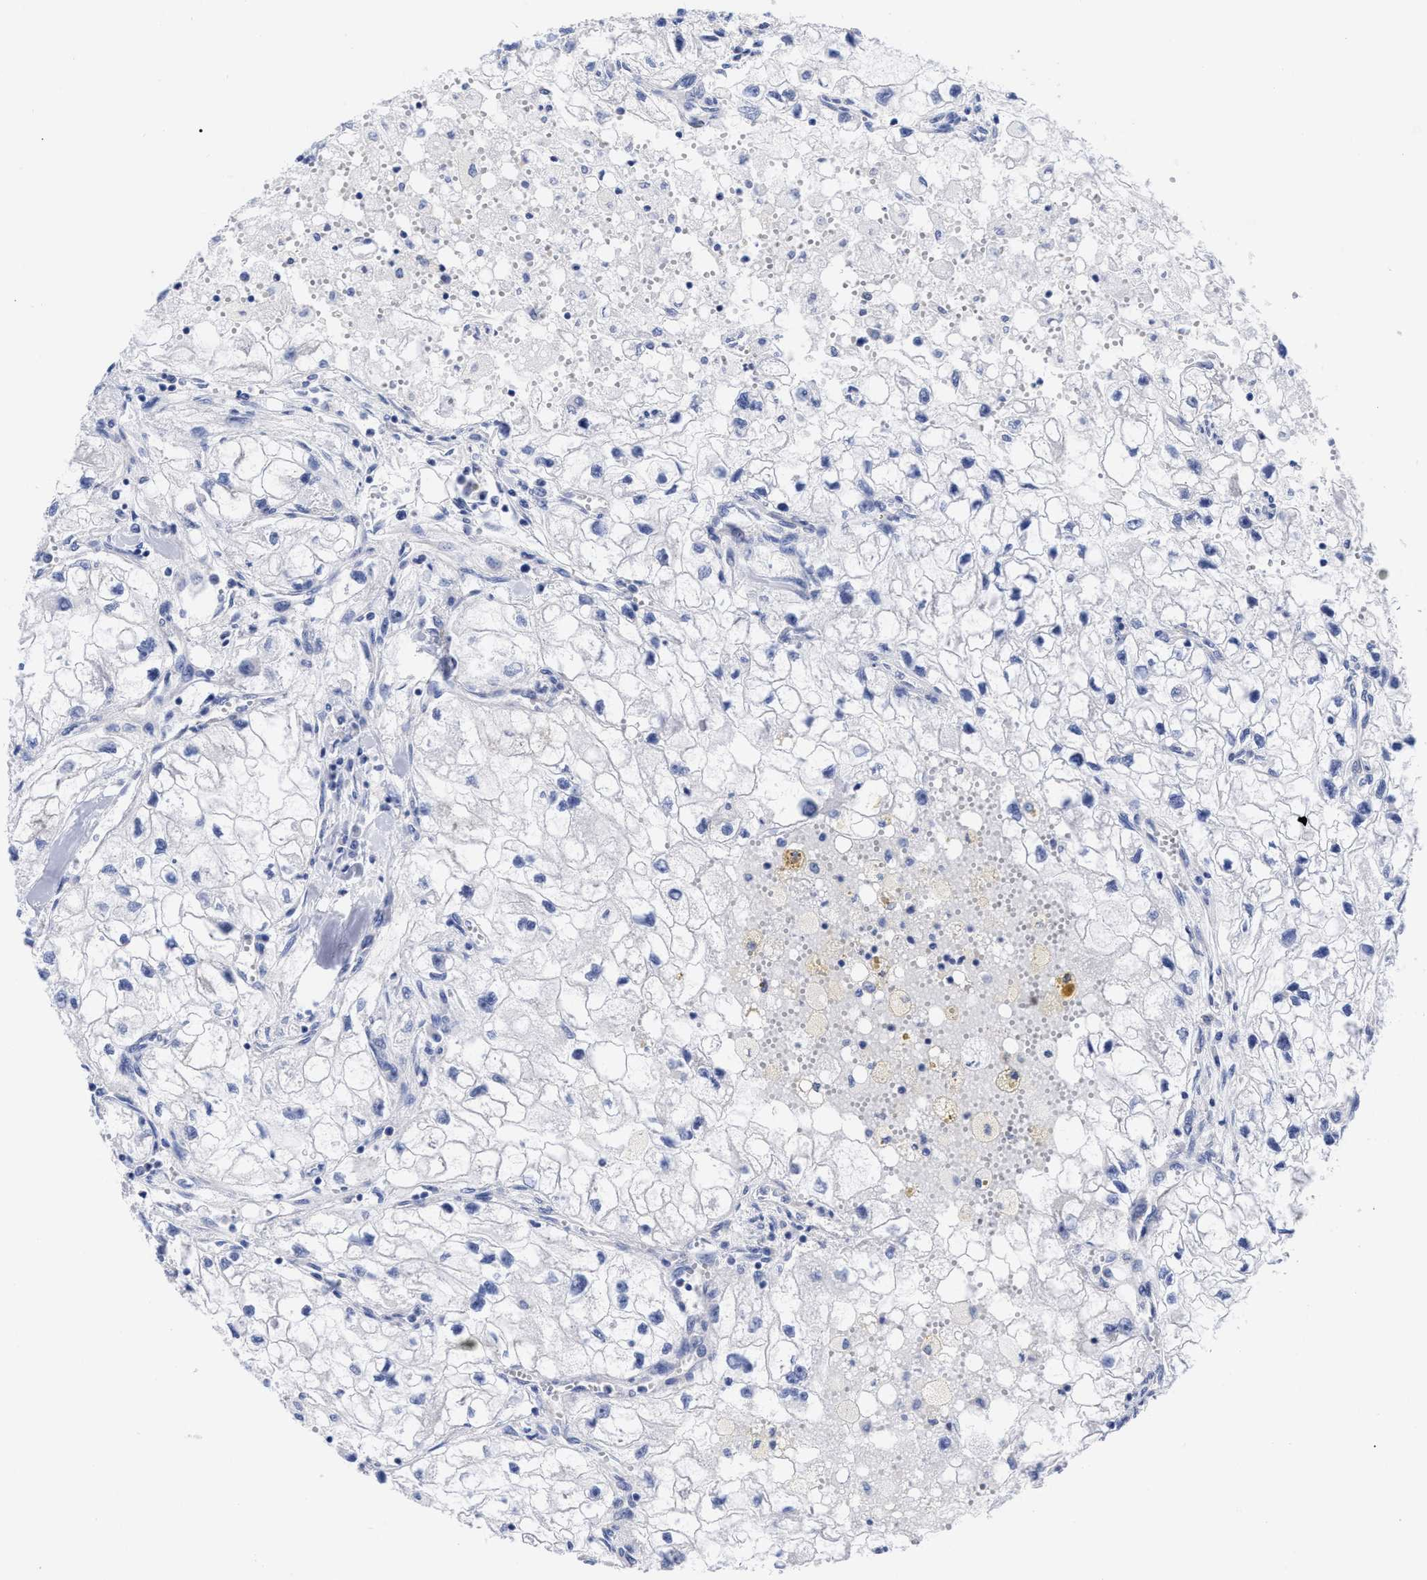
{"staining": {"intensity": "negative", "quantity": "none", "location": "none"}, "tissue": "renal cancer", "cell_type": "Tumor cells", "image_type": "cancer", "snomed": [{"axis": "morphology", "description": "Adenocarcinoma, NOS"}, {"axis": "topography", "description": "Kidney"}], "caption": "Renal cancer was stained to show a protein in brown. There is no significant expression in tumor cells.", "gene": "IRAG2", "patient": {"sex": "female", "age": 70}}